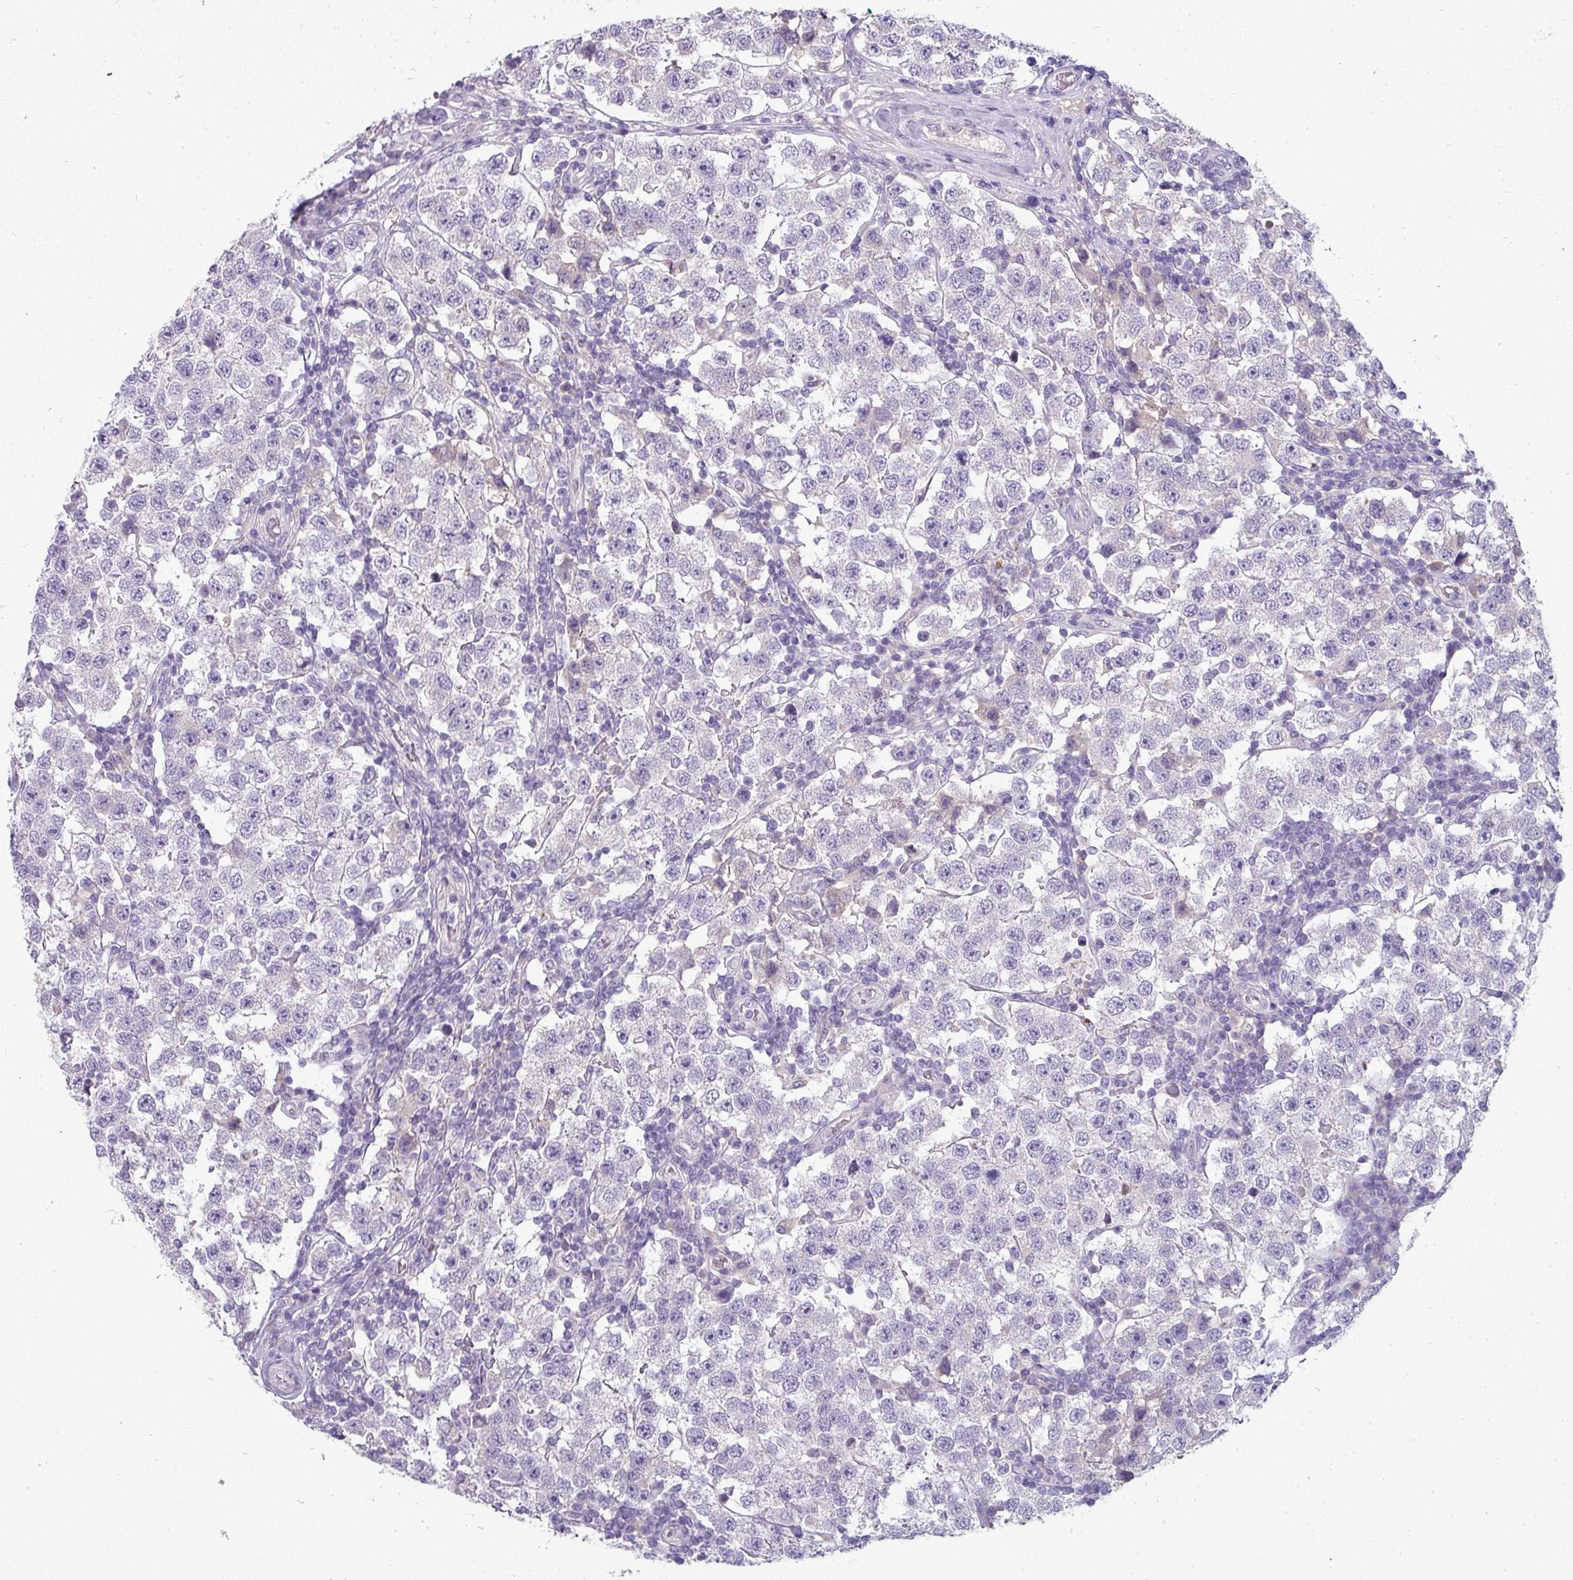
{"staining": {"intensity": "negative", "quantity": "none", "location": "none"}, "tissue": "testis cancer", "cell_type": "Tumor cells", "image_type": "cancer", "snomed": [{"axis": "morphology", "description": "Seminoma, NOS"}, {"axis": "topography", "description": "Testis"}], "caption": "This photomicrograph is of testis cancer (seminoma) stained with immunohistochemistry (IHC) to label a protein in brown with the nuclei are counter-stained blue. There is no staining in tumor cells.", "gene": "ASXL3", "patient": {"sex": "male", "age": 34}}